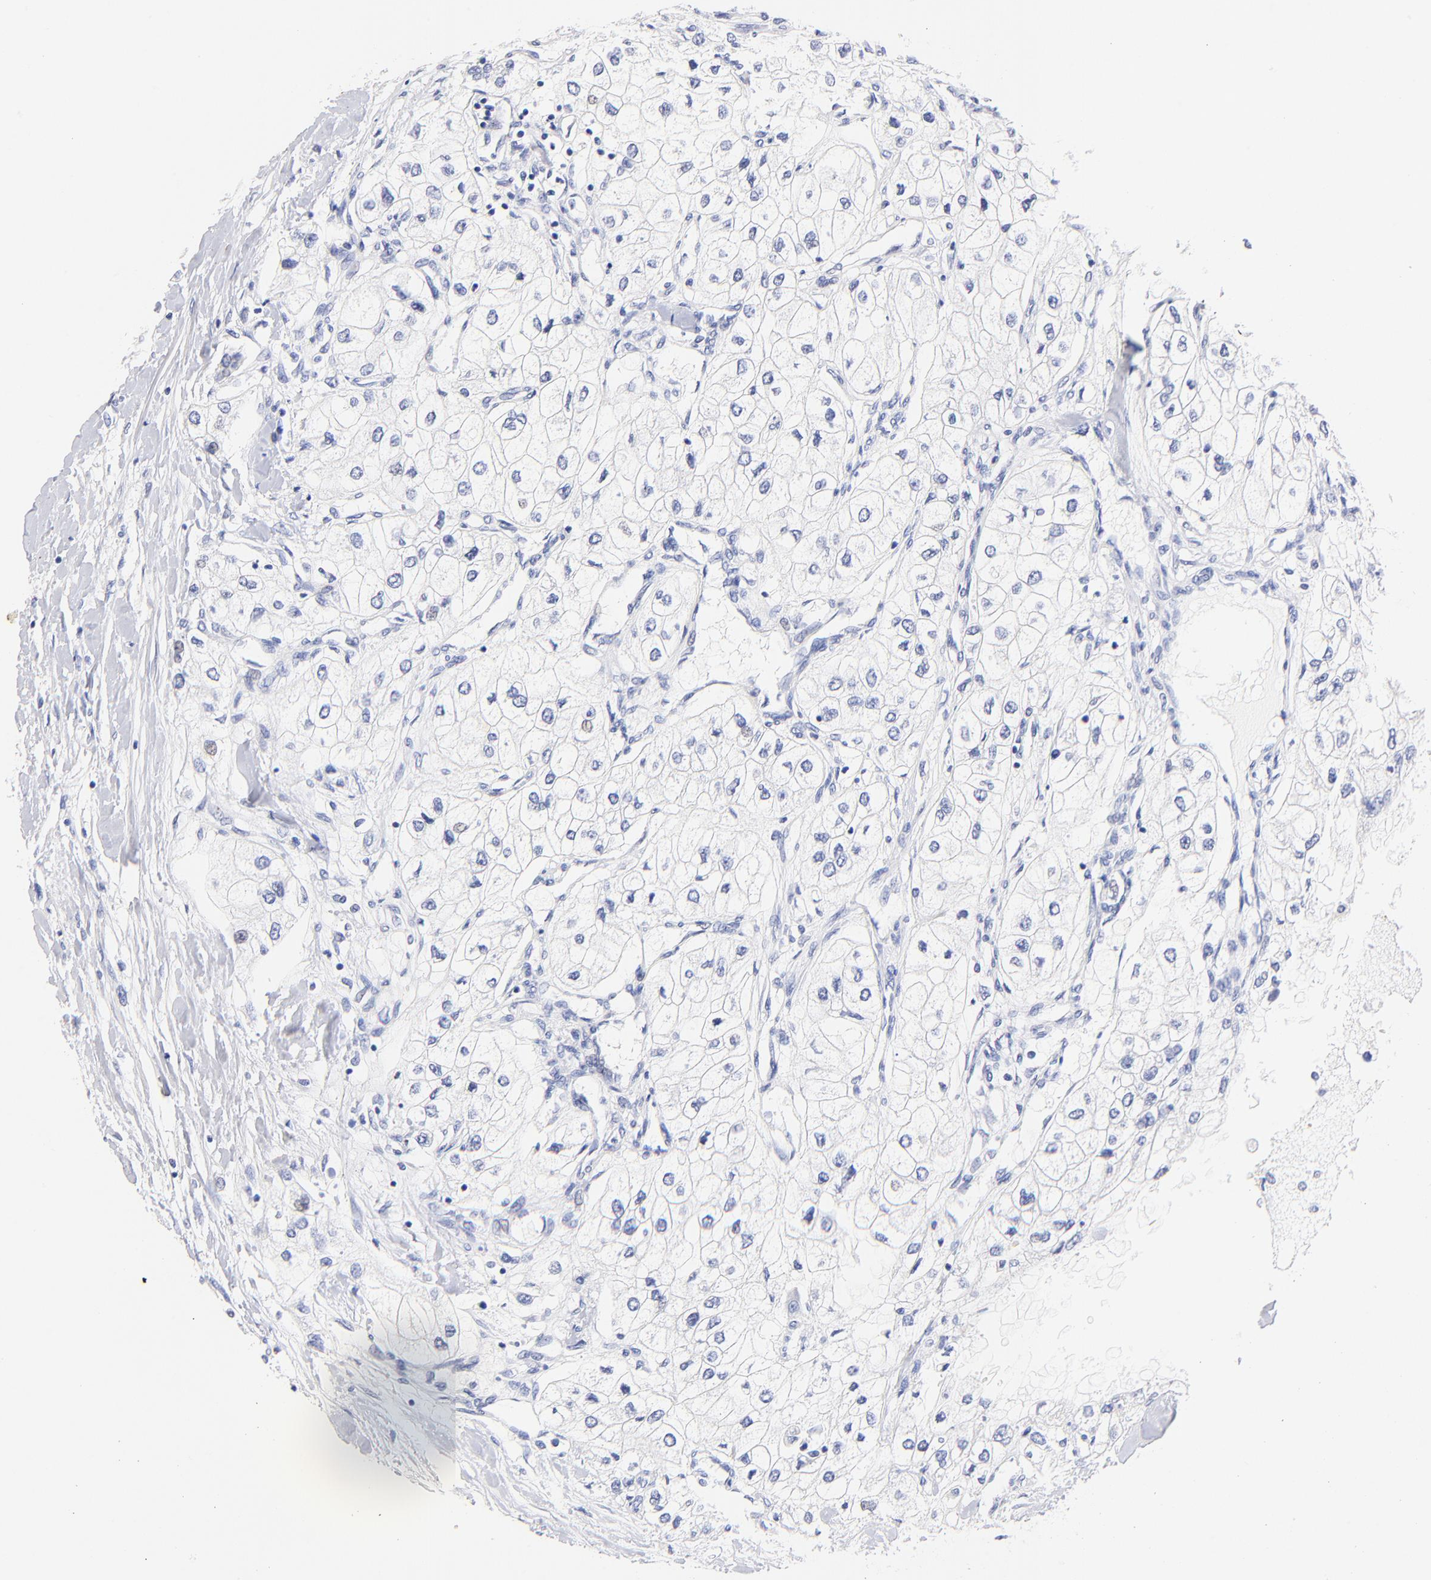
{"staining": {"intensity": "negative", "quantity": "none", "location": "none"}, "tissue": "renal cancer", "cell_type": "Tumor cells", "image_type": "cancer", "snomed": [{"axis": "morphology", "description": "Adenocarcinoma, NOS"}, {"axis": "topography", "description": "Kidney"}], "caption": "The image exhibits no staining of tumor cells in adenocarcinoma (renal).", "gene": "HORMAD2", "patient": {"sex": "male", "age": 57}}